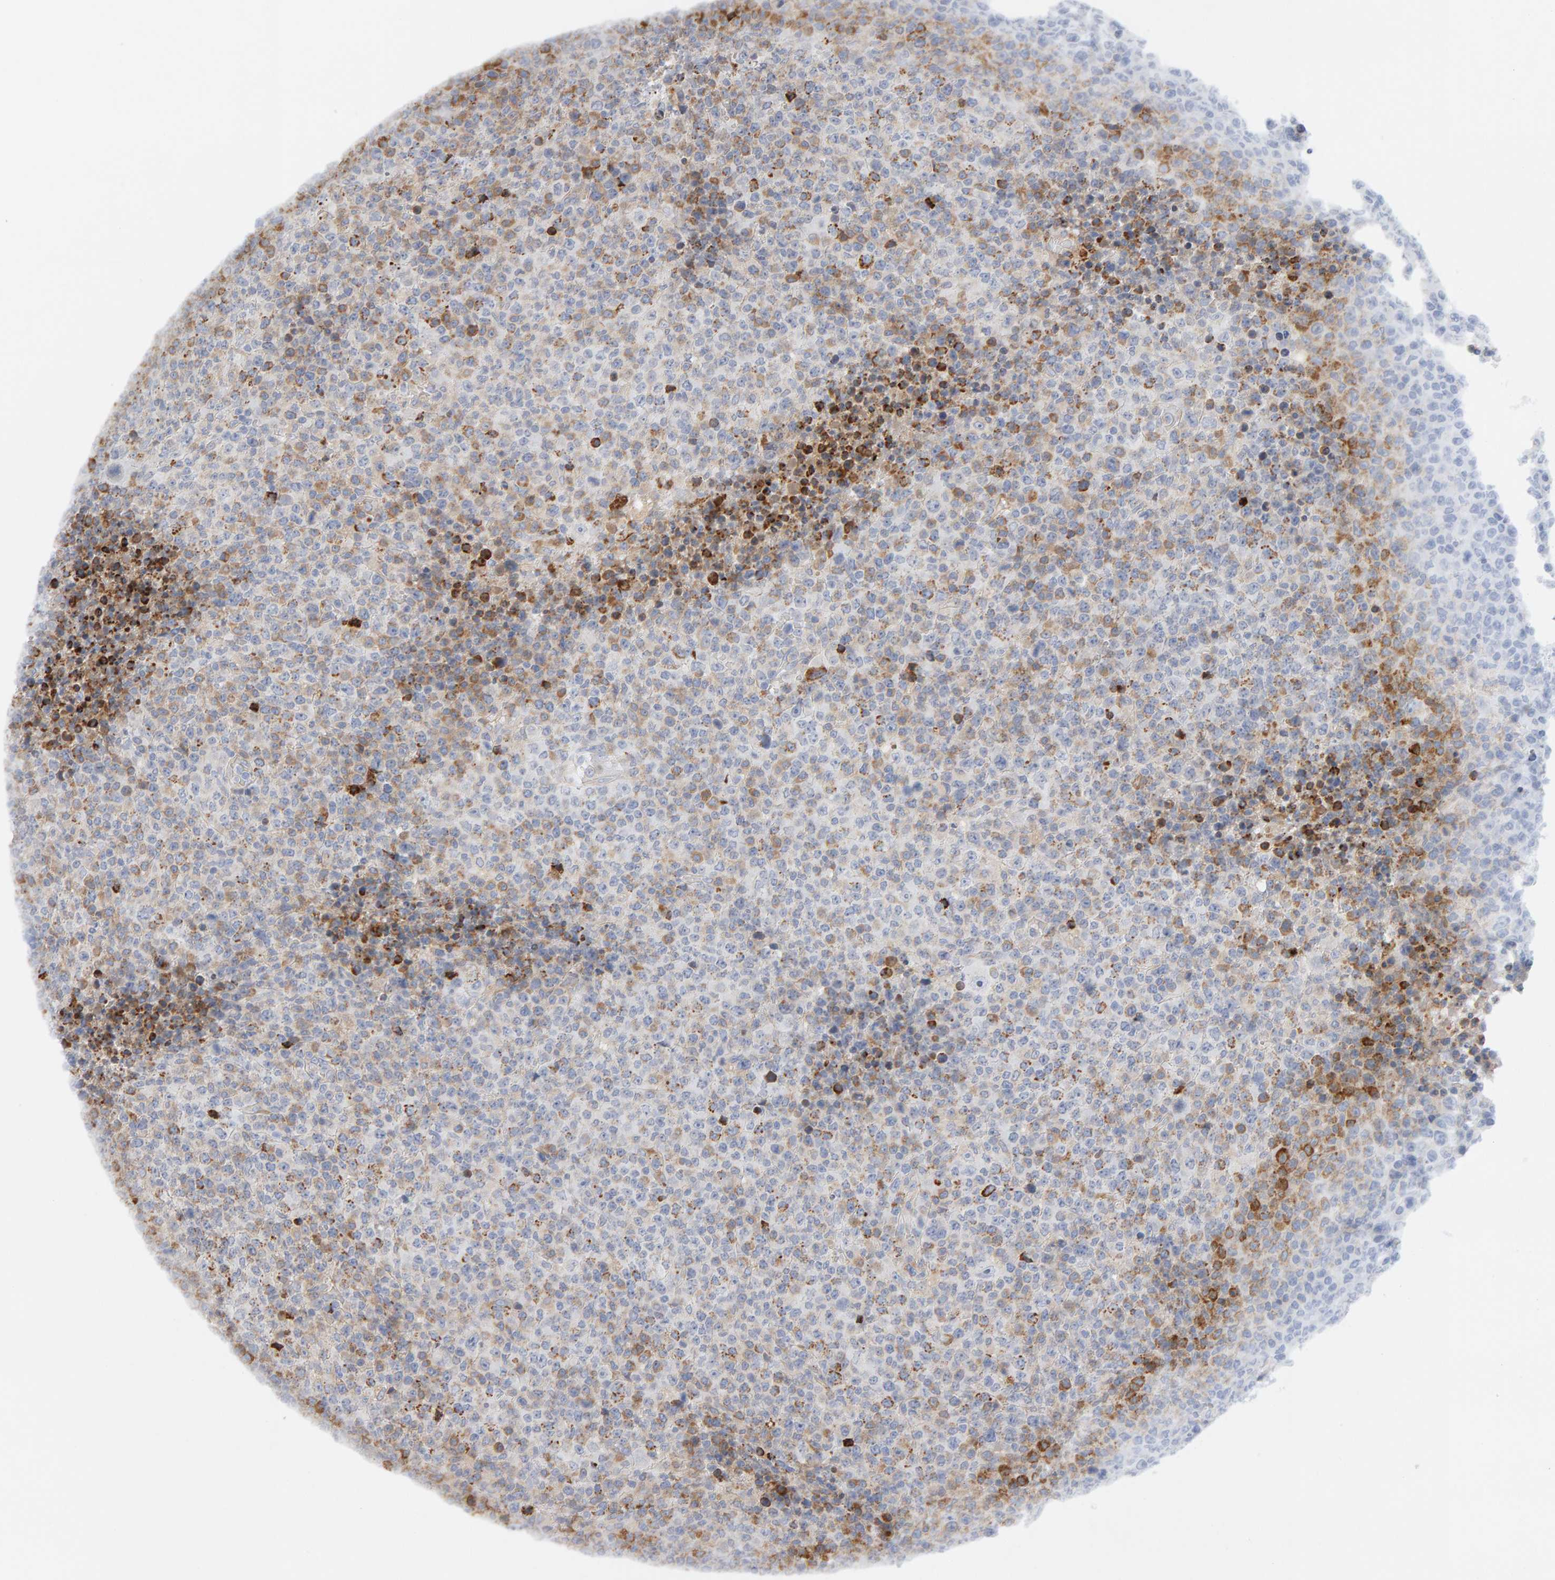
{"staining": {"intensity": "moderate", "quantity": "25%-75%", "location": "cytoplasmic/membranous"}, "tissue": "lymphoma", "cell_type": "Tumor cells", "image_type": "cancer", "snomed": [{"axis": "morphology", "description": "Malignant lymphoma, non-Hodgkin's type, High grade"}, {"axis": "topography", "description": "Lymph node"}], "caption": "Immunohistochemistry histopathology image of high-grade malignant lymphoma, non-Hodgkin's type stained for a protein (brown), which shows medium levels of moderate cytoplasmic/membranous staining in about 25%-75% of tumor cells.", "gene": "ENGASE", "patient": {"sex": "male", "age": 13}}